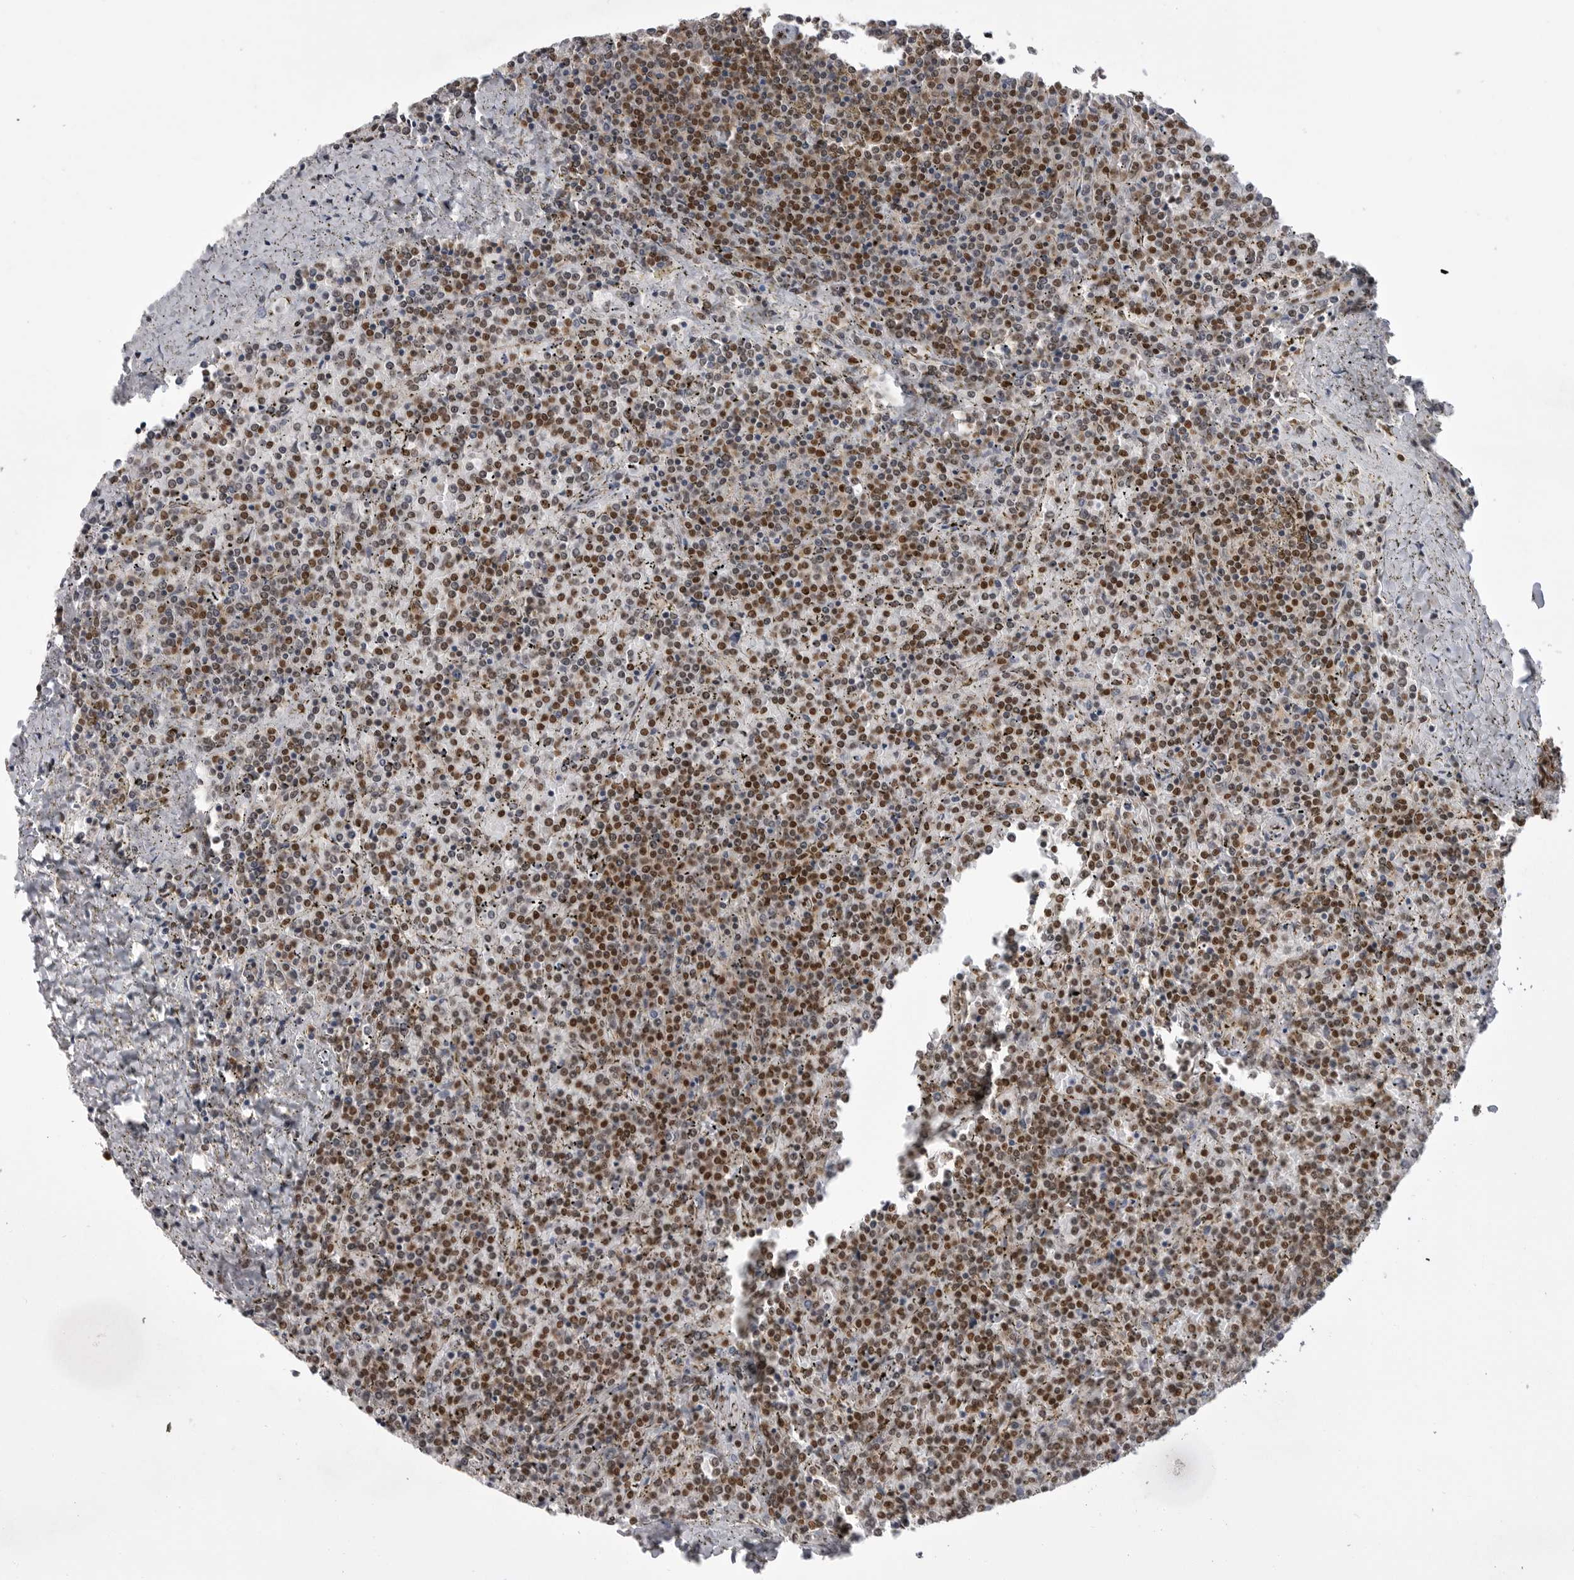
{"staining": {"intensity": "strong", "quantity": ">75%", "location": "nuclear"}, "tissue": "lymphoma", "cell_type": "Tumor cells", "image_type": "cancer", "snomed": [{"axis": "morphology", "description": "Malignant lymphoma, non-Hodgkin's type, Low grade"}, {"axis": "topography", "description": "Spleen"}], "caption": "A brown stain highlights strong nuclear positivity of a protein in lymphoma tumor cells. The protein is shown in brown color, while the nuclei are stained blue.", "gene": "PPP1R8", "patient": {"sex": "female", "age": 19}}